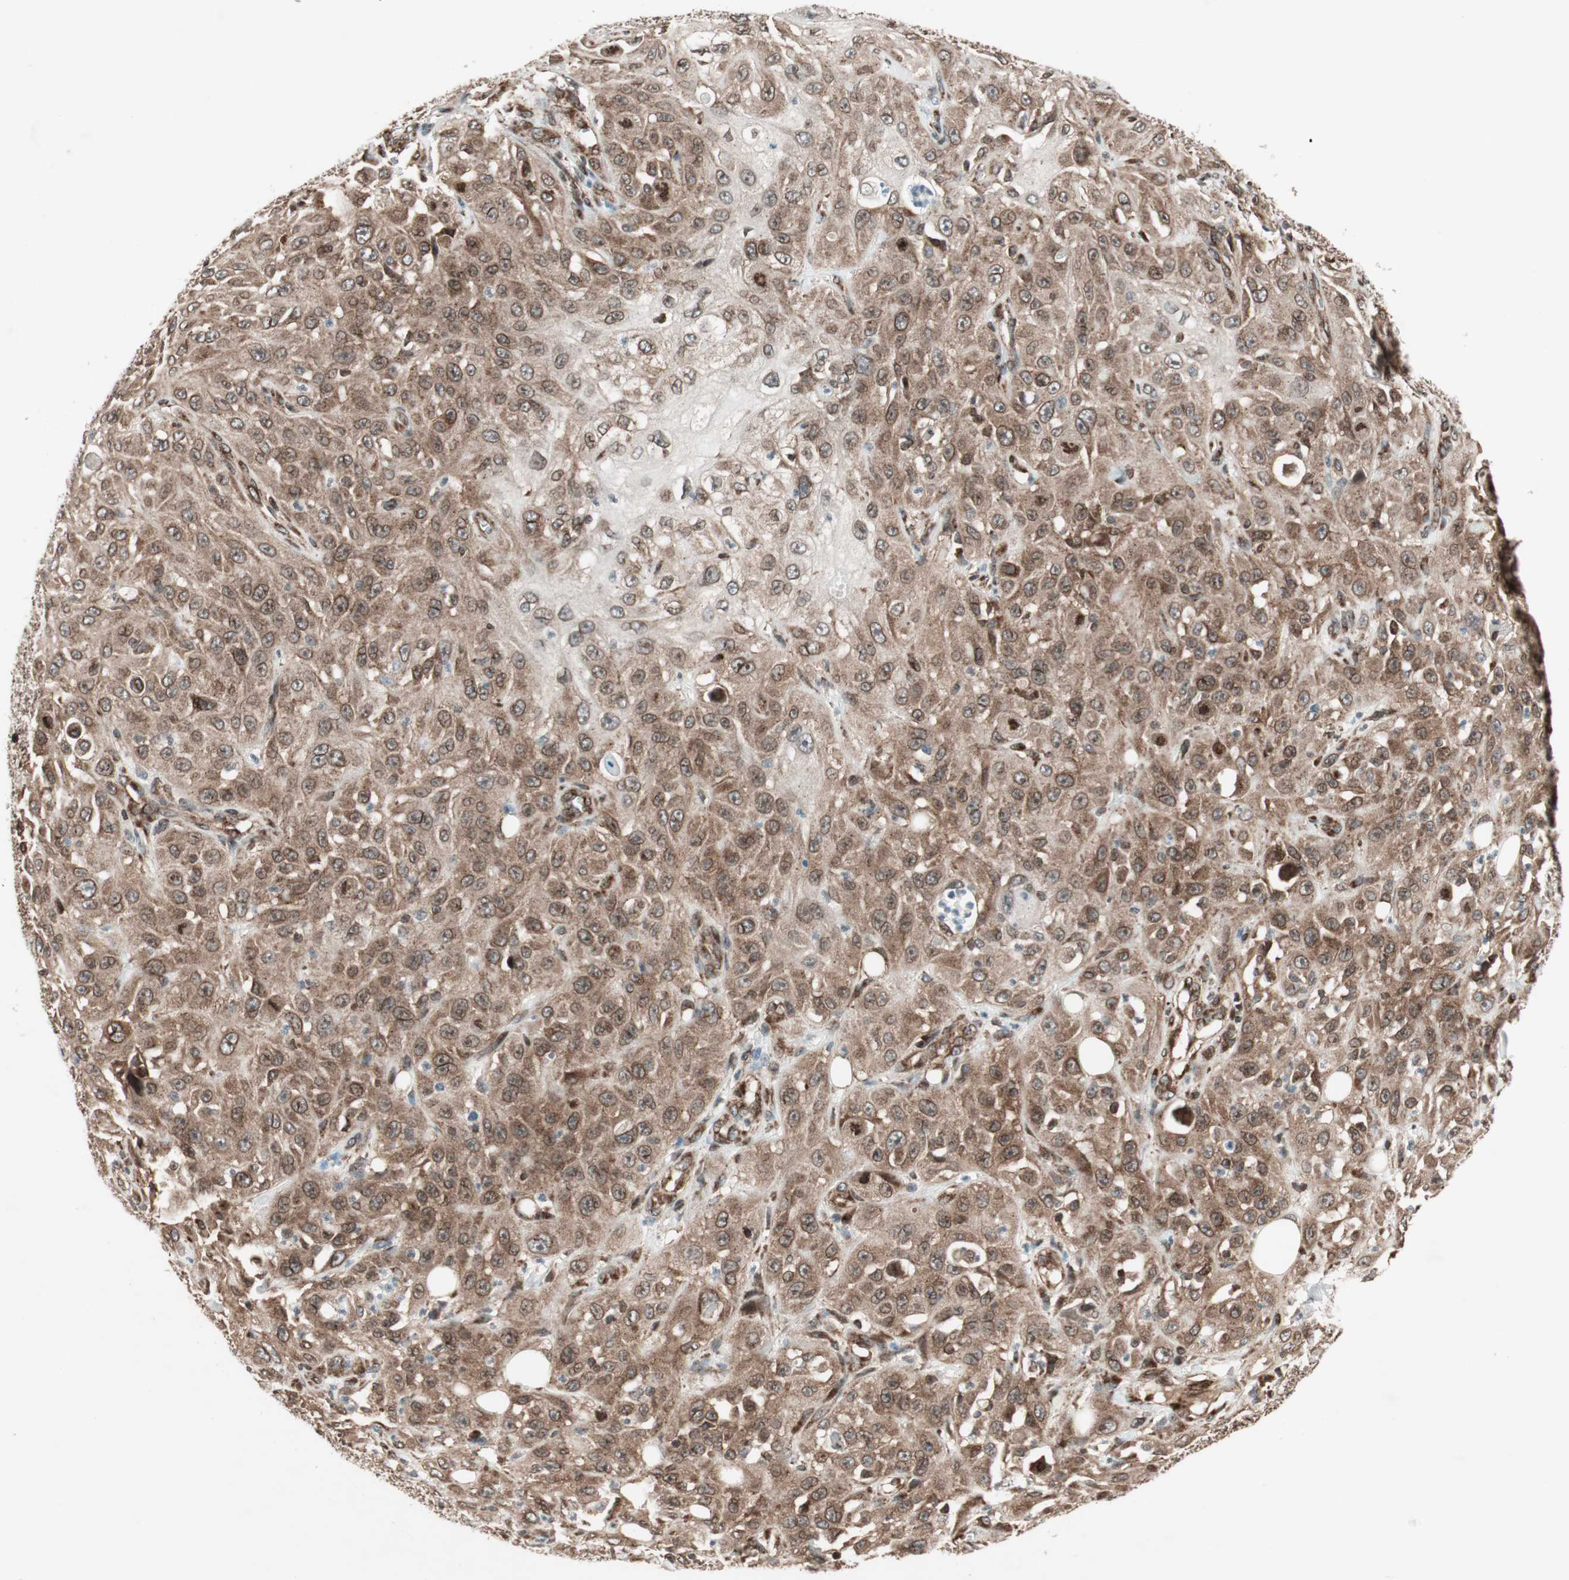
{"staining": {"intensity": "strong", "quantity": ">75%", "location": "cytoplasmic/membranous,nuclear"}, "tissue": "skin cancer", "cell_type": "Tumor cells", "image_type": "cancer", "snomed": [{"axis": "morphology", "description": "Squamous cell carcinoma, NOS"}, {"axis": "morphology", "description": "Squamous cell carcinoma, metastatic, NOS"}, {"axis": "topography", "description": "Skin"}, {"axis": "topography", "description": "Lymph node"}], "caption": "DAB (3,3'-diaminobenzidine) immunohistochemical staining of skin squamous cell carcinoma reveals strong cytoplasmic/membranous and nuclear protein expression in approximately >75% of tumor cells.", "gene": "NUP62", "patient": {"sex": "male", "age": 75}}